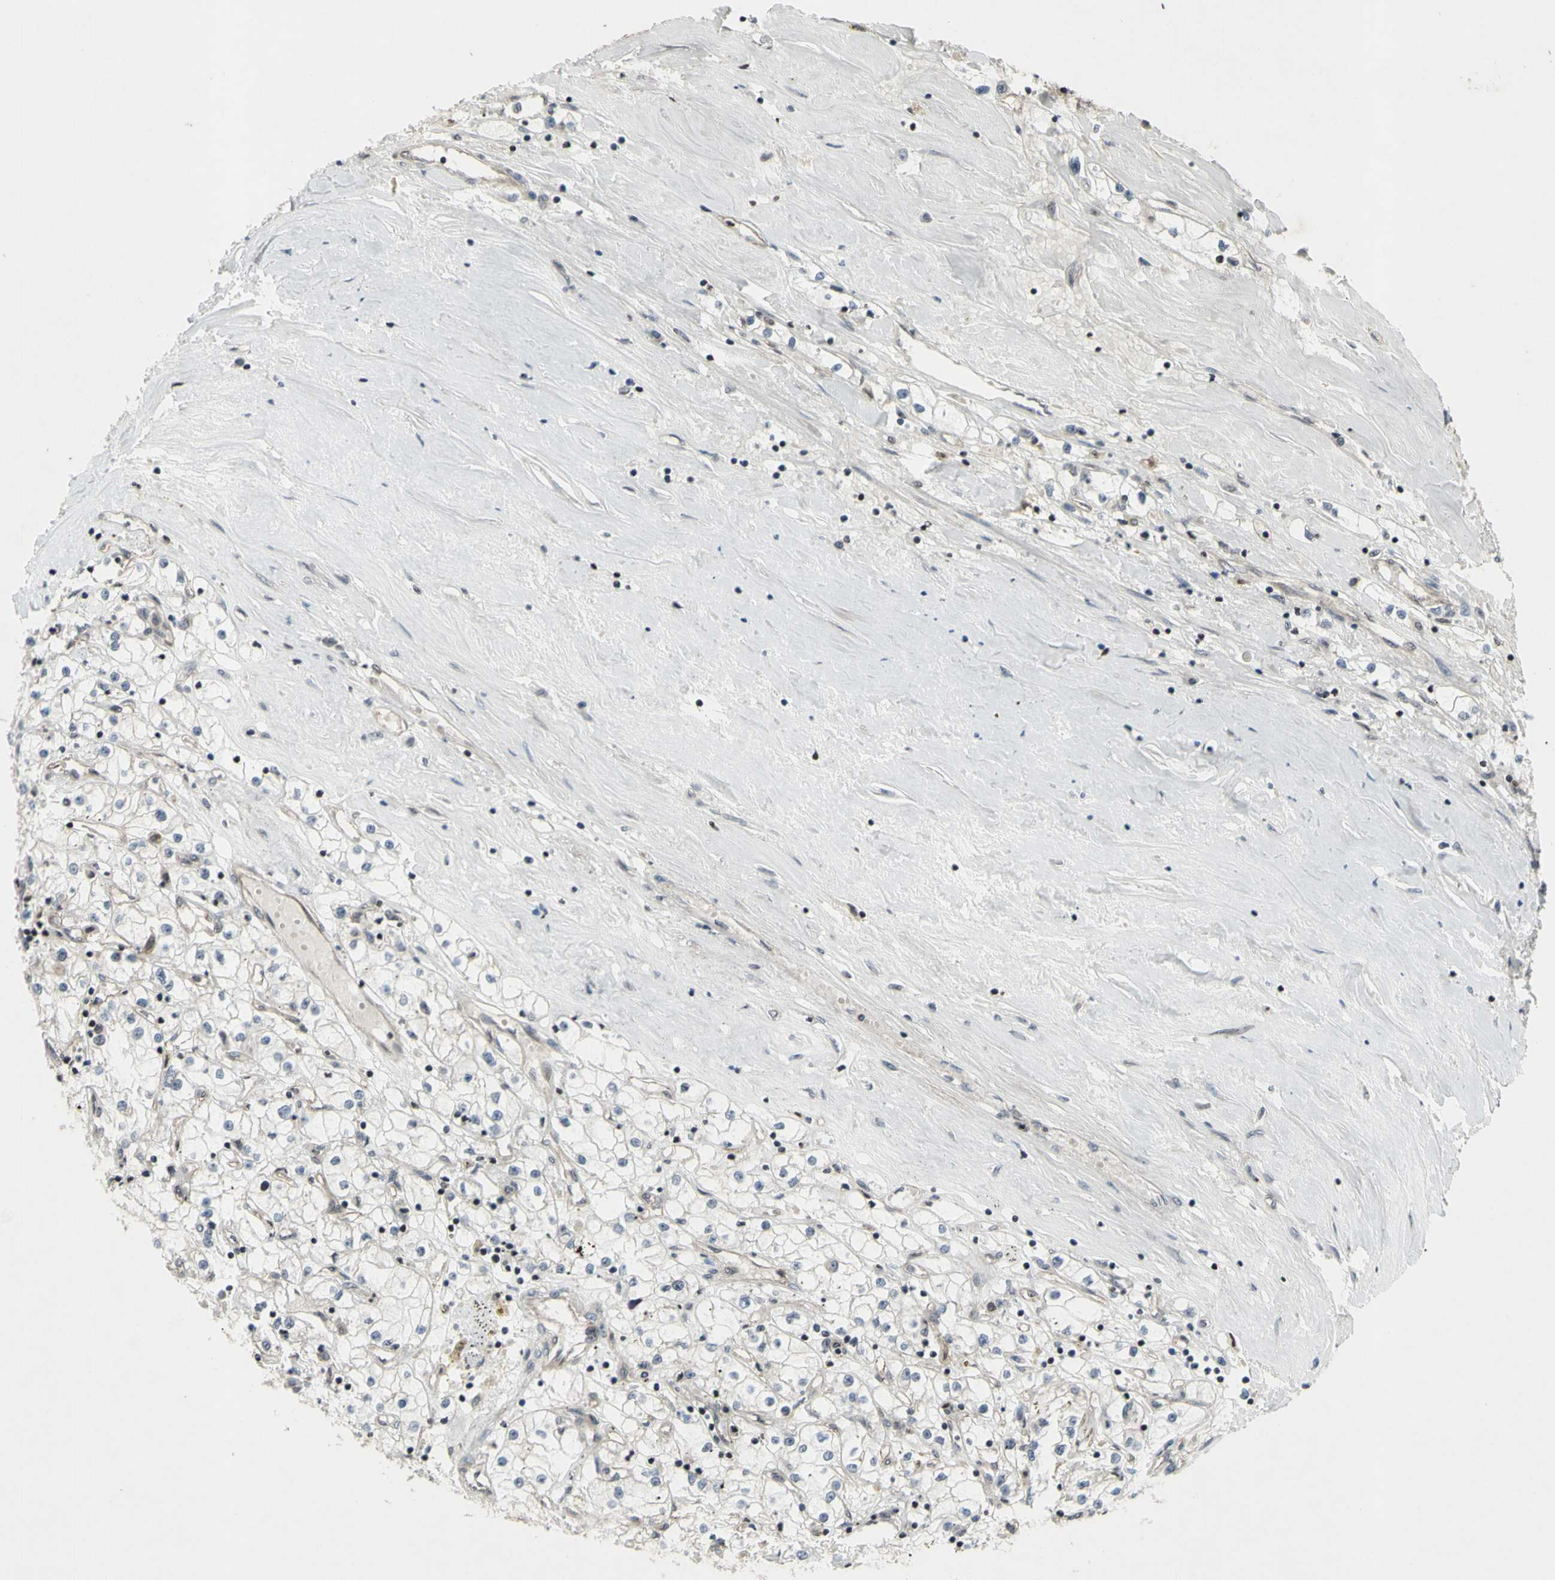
{"staining": {"intensity": "negative", "quantity": "none", "location": "none"}, "tissue": "renal cancer", "cell_type": "Tumor cells", "image_type": "cancer", "snomed": [{"axis": "morphology", "description": "Adenocarcinoma, NOS"}, {"axis": "topography", "description": "Kidney"}], "caption": "An immunohistochemistry image of adenocarcinoma (renal) is shown. There is no staining in tumor cells of adenocarcinoma (renal).", "gene": "XPO1", "patient": {"sex": "male", "age": 56}}